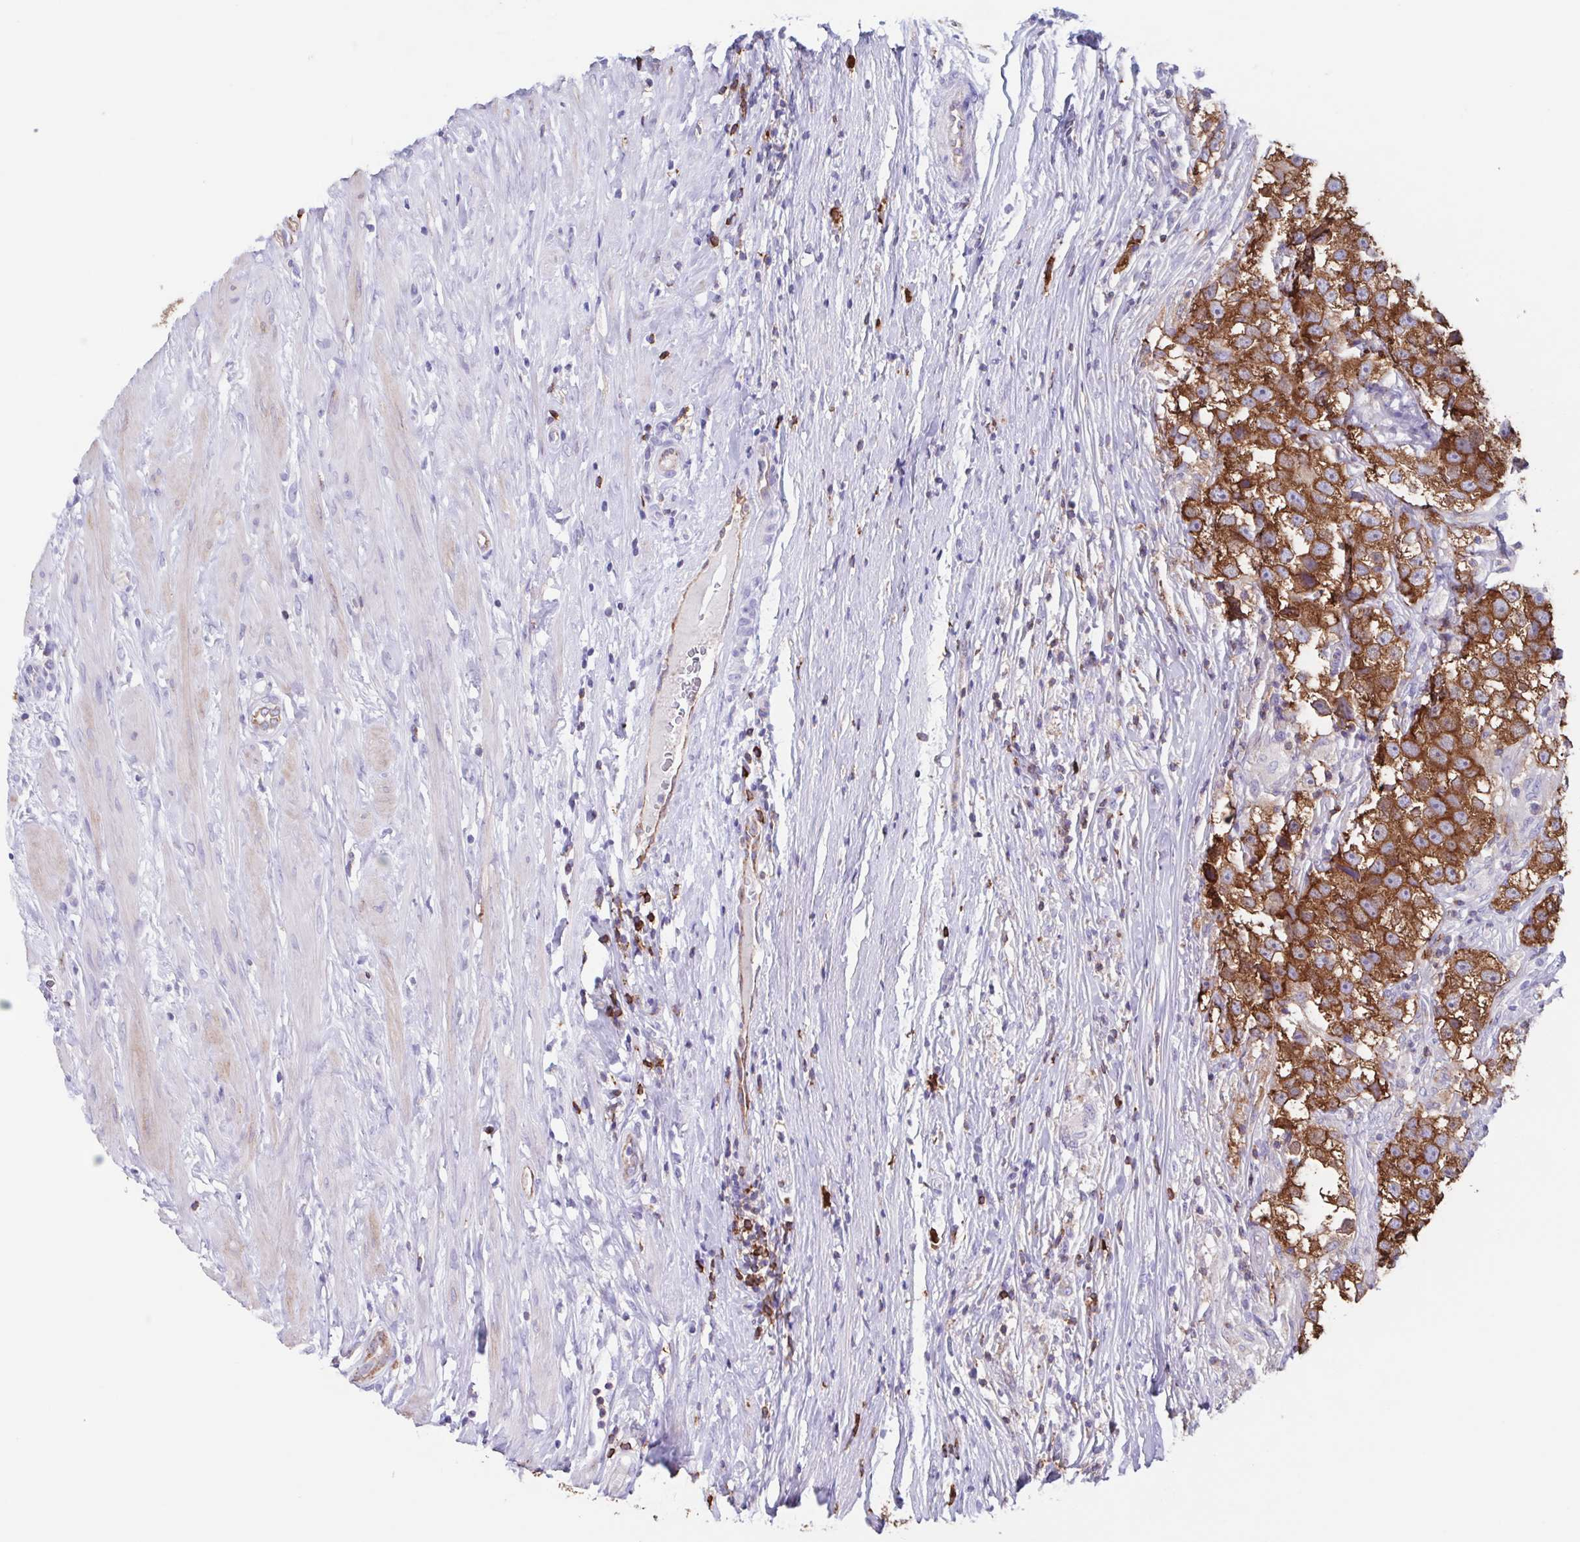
{"staining": {"intensity": "strong", "quantity": ">75%", "location": "cytoplasmic/membranous"}, "tissue": "testis cancer", "cell_type": "Tumor cells", "image_type": "cancer", "snomed": [{"axis": "morphology", "description": "Seminoma, NOS"}, {"axis": "topography", "description": "Testis"}], "caption": "Immunohistochemistry (IHC) photomicrograph of human seminoma (testis) stained for a protein (brown), which exhibits high levels of strong cytoplasmic/membranous positivity in about >75% of tumor cells.", "gene": "TPD52", "patient": {"sex": "male", "age": 46}}